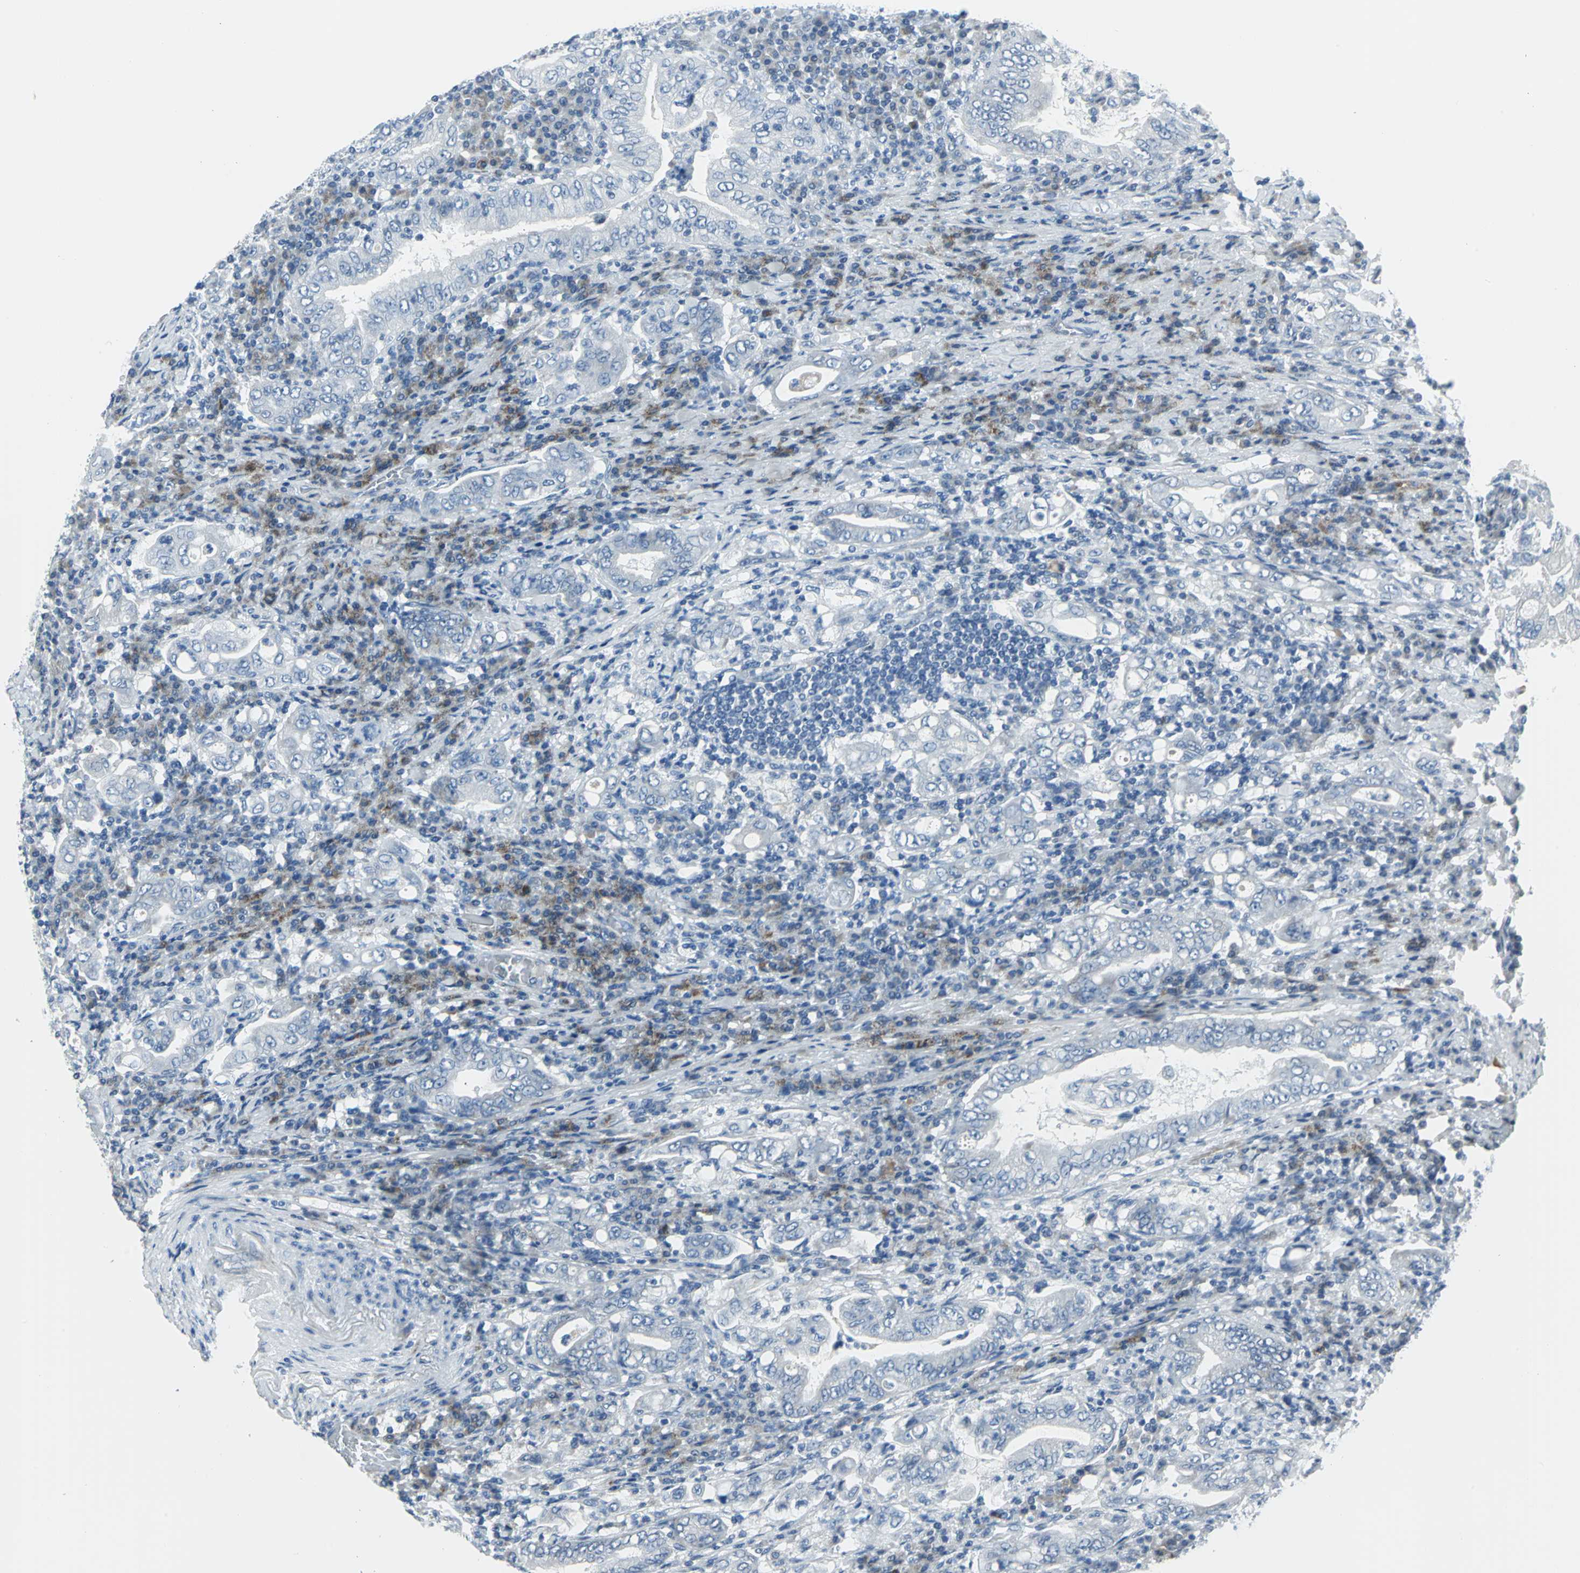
{"staining": {"intensity": "negative", "quantity": "none", "location": "none"}, "tissue": "stomach cancer", "cell_type": "Tumor cells", "image_type": "cancer", "snomed": [{"axis": "morphology", "description": "Normal tissue, NOS"}, {"axis": "morphology", "description": "Adenocarcinoma, NOS"}, {"axis": "topography", "description": "Esophagus"}, {"axis": "topography", "description": "Stomach, upper"}, {"axis": "topography", "description": "Peripheral nerve tissue"}], "caption": "Immunohistochemistry (IHC) image of stomach cancer stained for a protein (brown), which reveals no expression in tumor cells.", "gene": "DNAI2", "patient": {"sex": "male", "age": 62}}